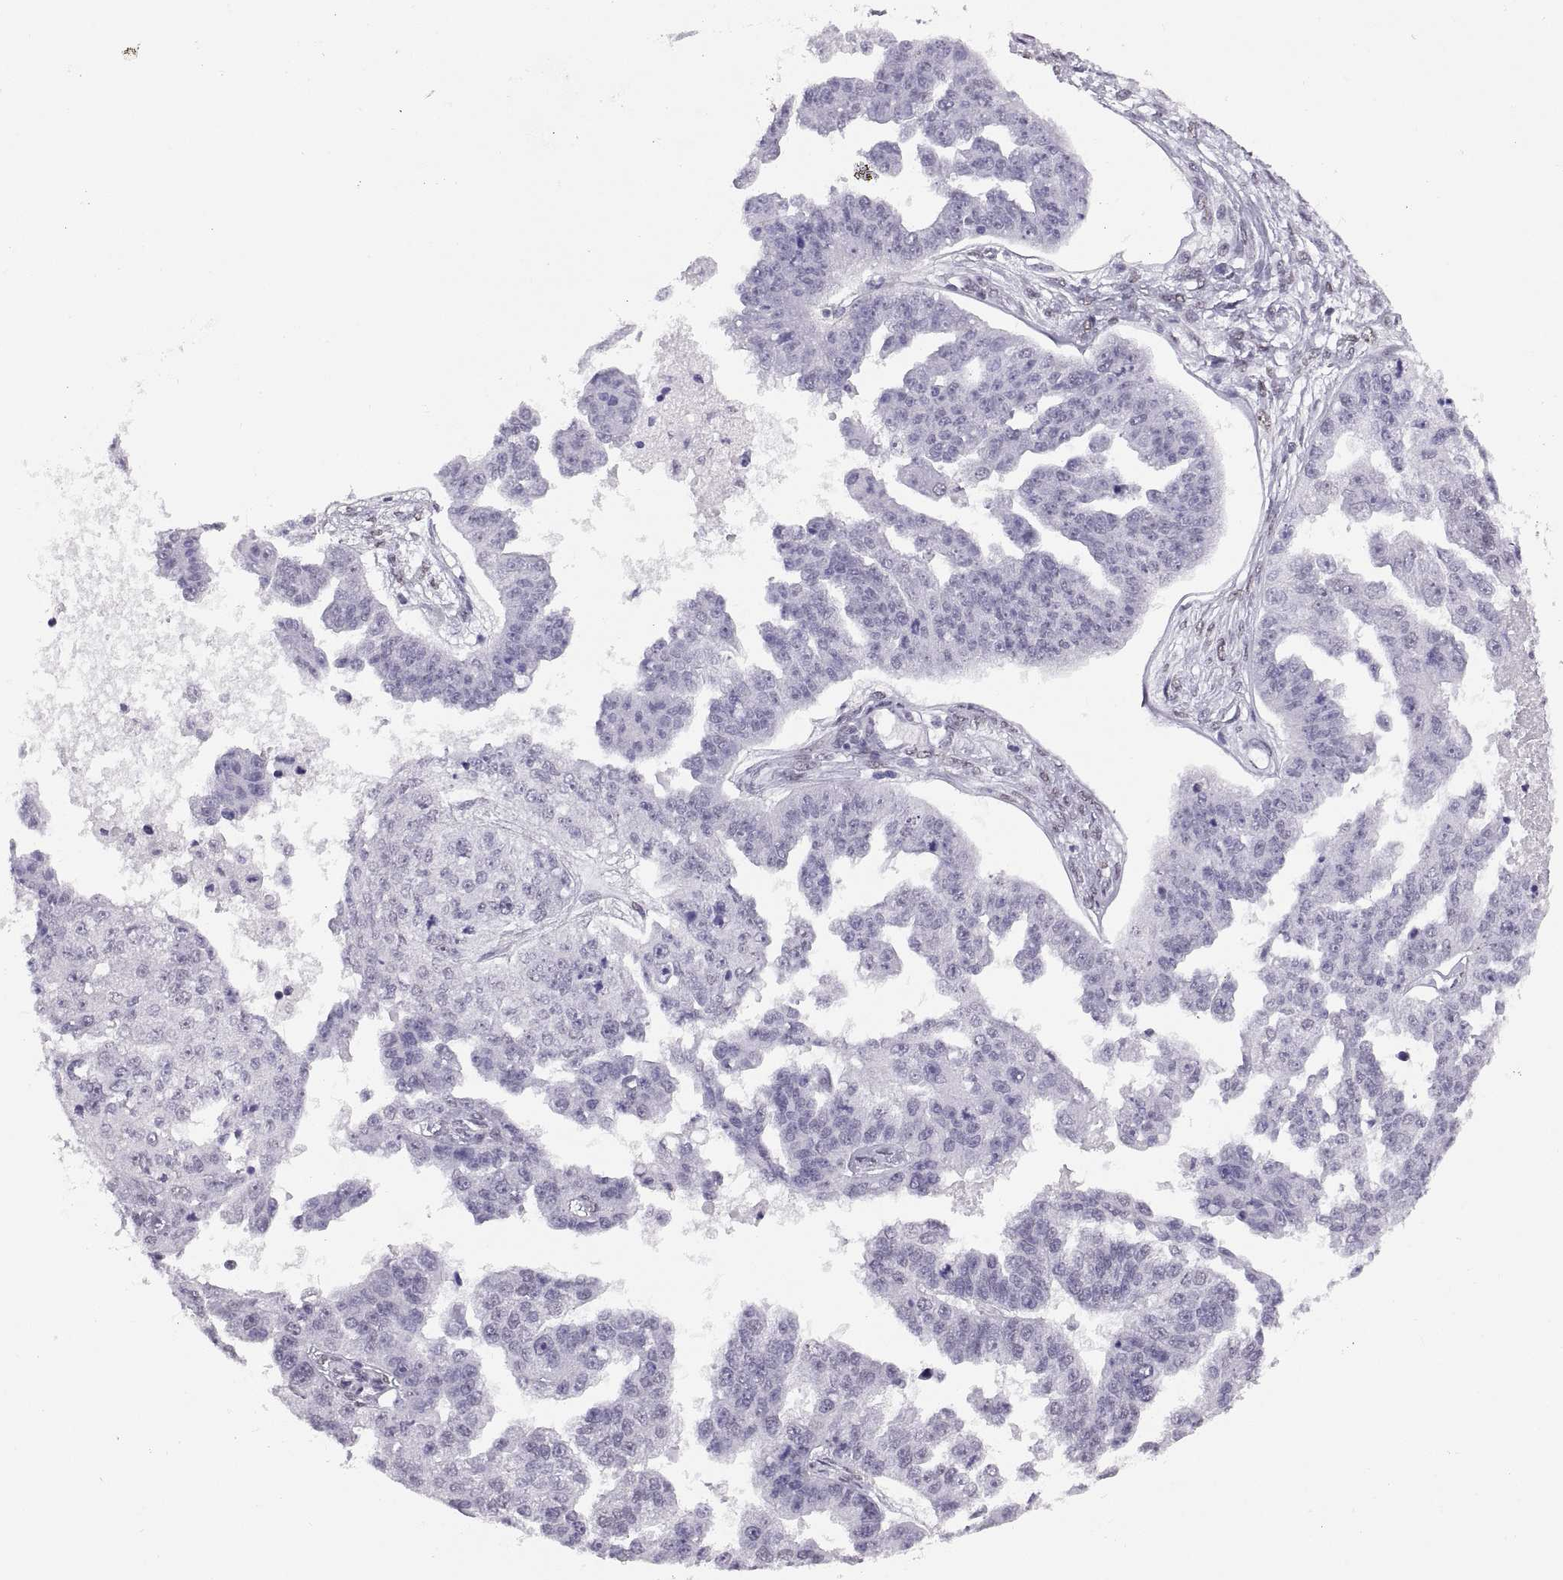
{"staining": {"intensity": "negative", "quantity": "none", "location": "none"}, "tissue": "ovarian cancer", "cell_type": "Tumor cells", "image_type": "cancer", "snomed": [{"axis": "morphology", "description": "Cystadenocarcinoma, serous, NOS"}, {"axis": "topography", "description": "Ovary"}], "caption": "This is an immunohistochemistry histopathology image of human ovarian cancer (serous cystadenocarcinoma). There is no expression in tumor cells.", "gene": "CARTPT", "patient": {"sex": "female", "age": 58}}